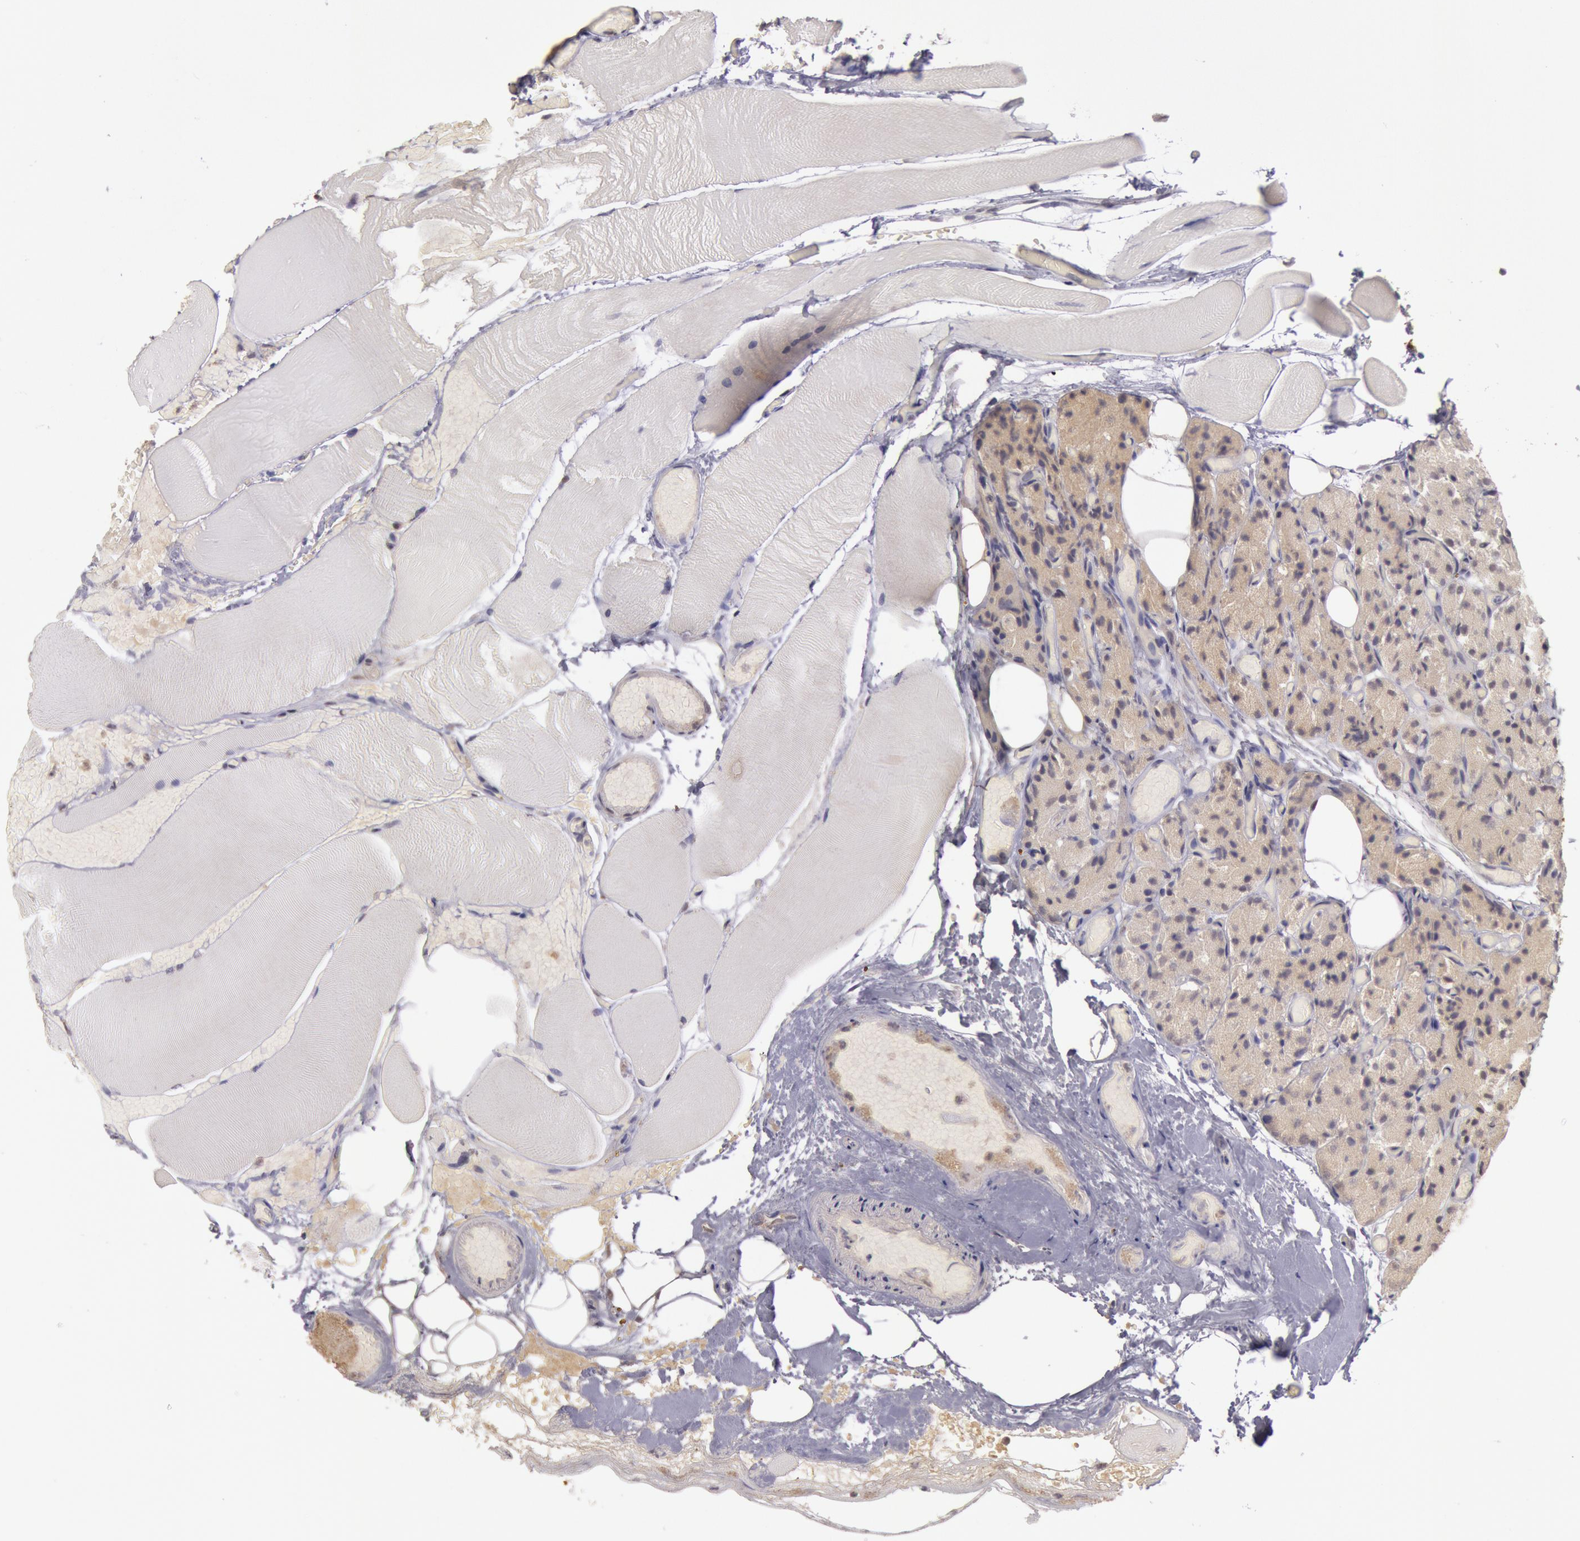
{"staining": {"intensity": "weak", "quantity": ">75%", "location": "cytoplasmic/membranous"}, "tissue": "parathyroid gland", "cell_type": "Glandular cells", "image_type": "normal", "snomed": [{"axis": "morphology", "description": "Normal tissue, NOS"}, {"axis": "topography", "description": "Skeletal muscle"}, {"axis": "topography", "description": "Parathyroid gland"}], "caption": "IHC micrograph of normal human parathyroid gland stained for a protein (brown), which displays low levels of weak cytoplasmic/membranous expression in approximately >75% of glandular cells.", "gene": "MPST", "patient": {"sex": "female", "age": 37}}